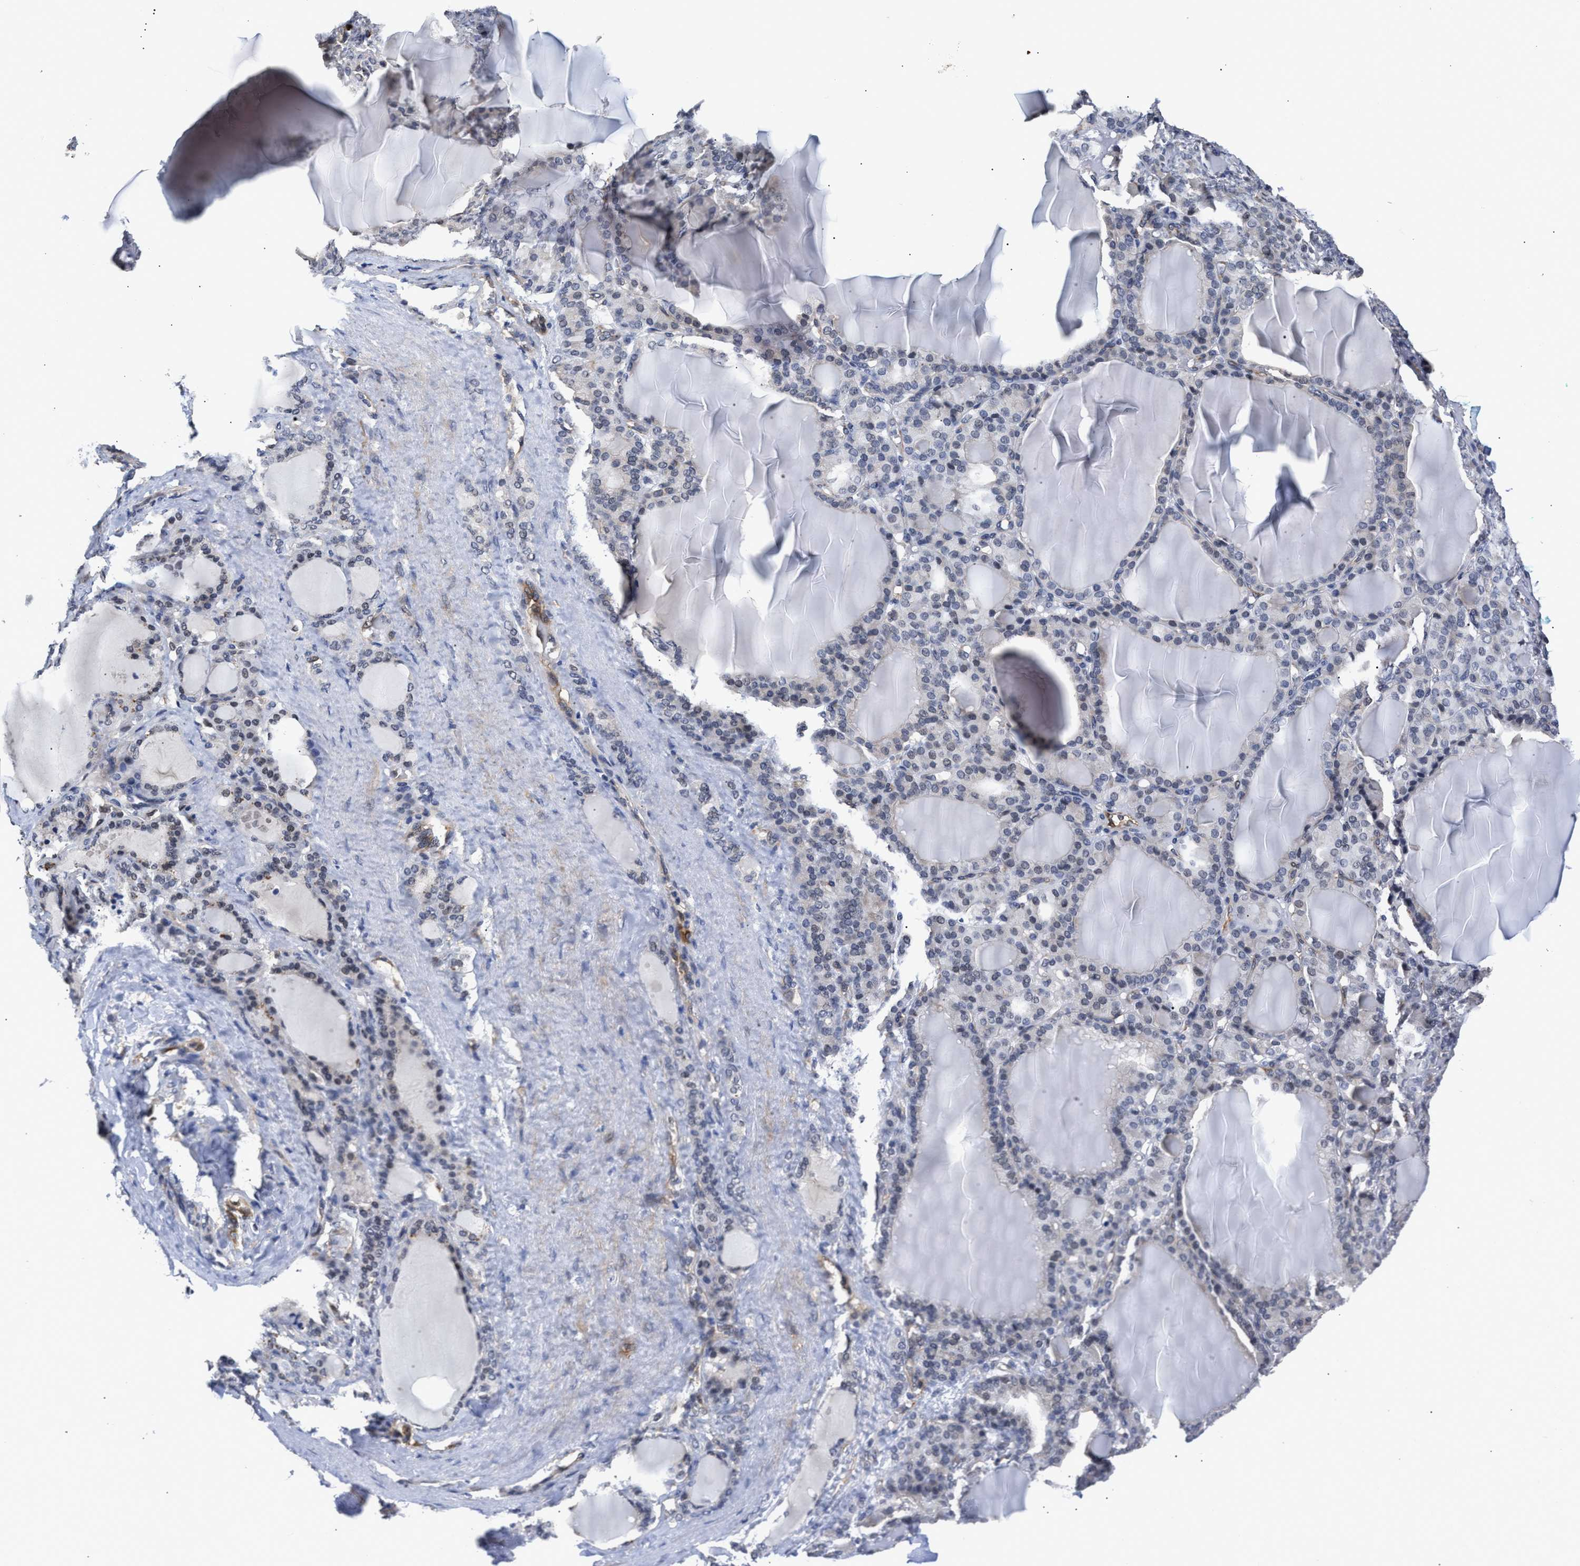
{"staining": {"intensity": "weak", "quantity": "<25%", "location": "cytoplasmic/membranous"}, "tissue": "thyroid gland", "cell_type": "Glandular cells", "image_type": "normal", "snomed": [{"axis": "morphology", "description": "Normal tissue, NOS"}, {"axis": "topography", "description": "Thyroid gland"}], "caption": "A photomicrograph of thyroid gland stained for a protein reveals no brown staining in glandular cells. (Brightfield microscopy of DAB immunohistochemistry (IHC) at high magnification).", "gene": "AHNAK2", "patient": {"sex": "female", "age": 28}}